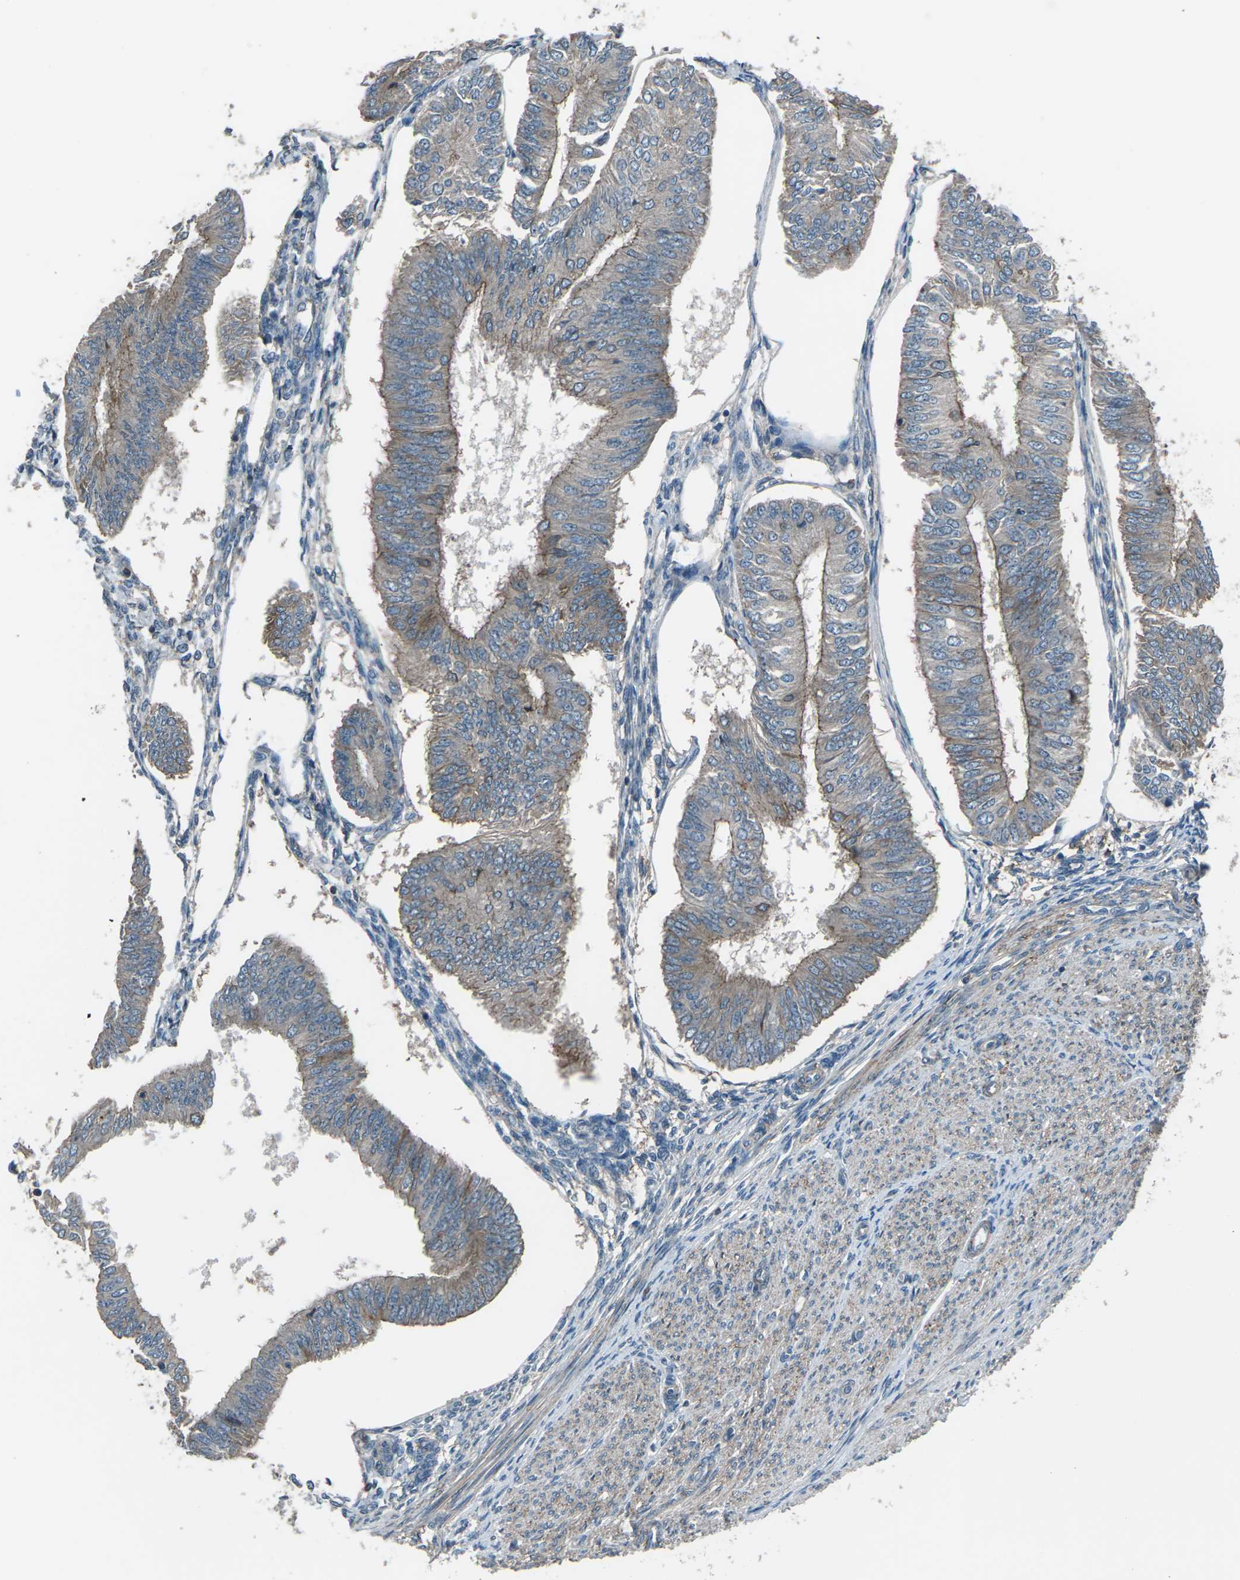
{"staining": {"intensity": "weak", "quantity": ">75%", "location": "cytoplasmic/membranous"}, "tissue": "endometrial cancer", "cell_type": "Tumor cells", "image_type": "cancer", "snomed": [{"axis": "morphology", "description": "Adenocarcinoma, NOS"}, {"axis": "topography", "description": "Endometrium"}], "caption": "Immunohistochemical staining of human endometrial cancer demonstrates low levels of weak cytoplasmic/membranous protein expression in approximately >75% of tumor cells.", "gene": "CMTM4", "patient": {"sex": "female", "age": 58}}